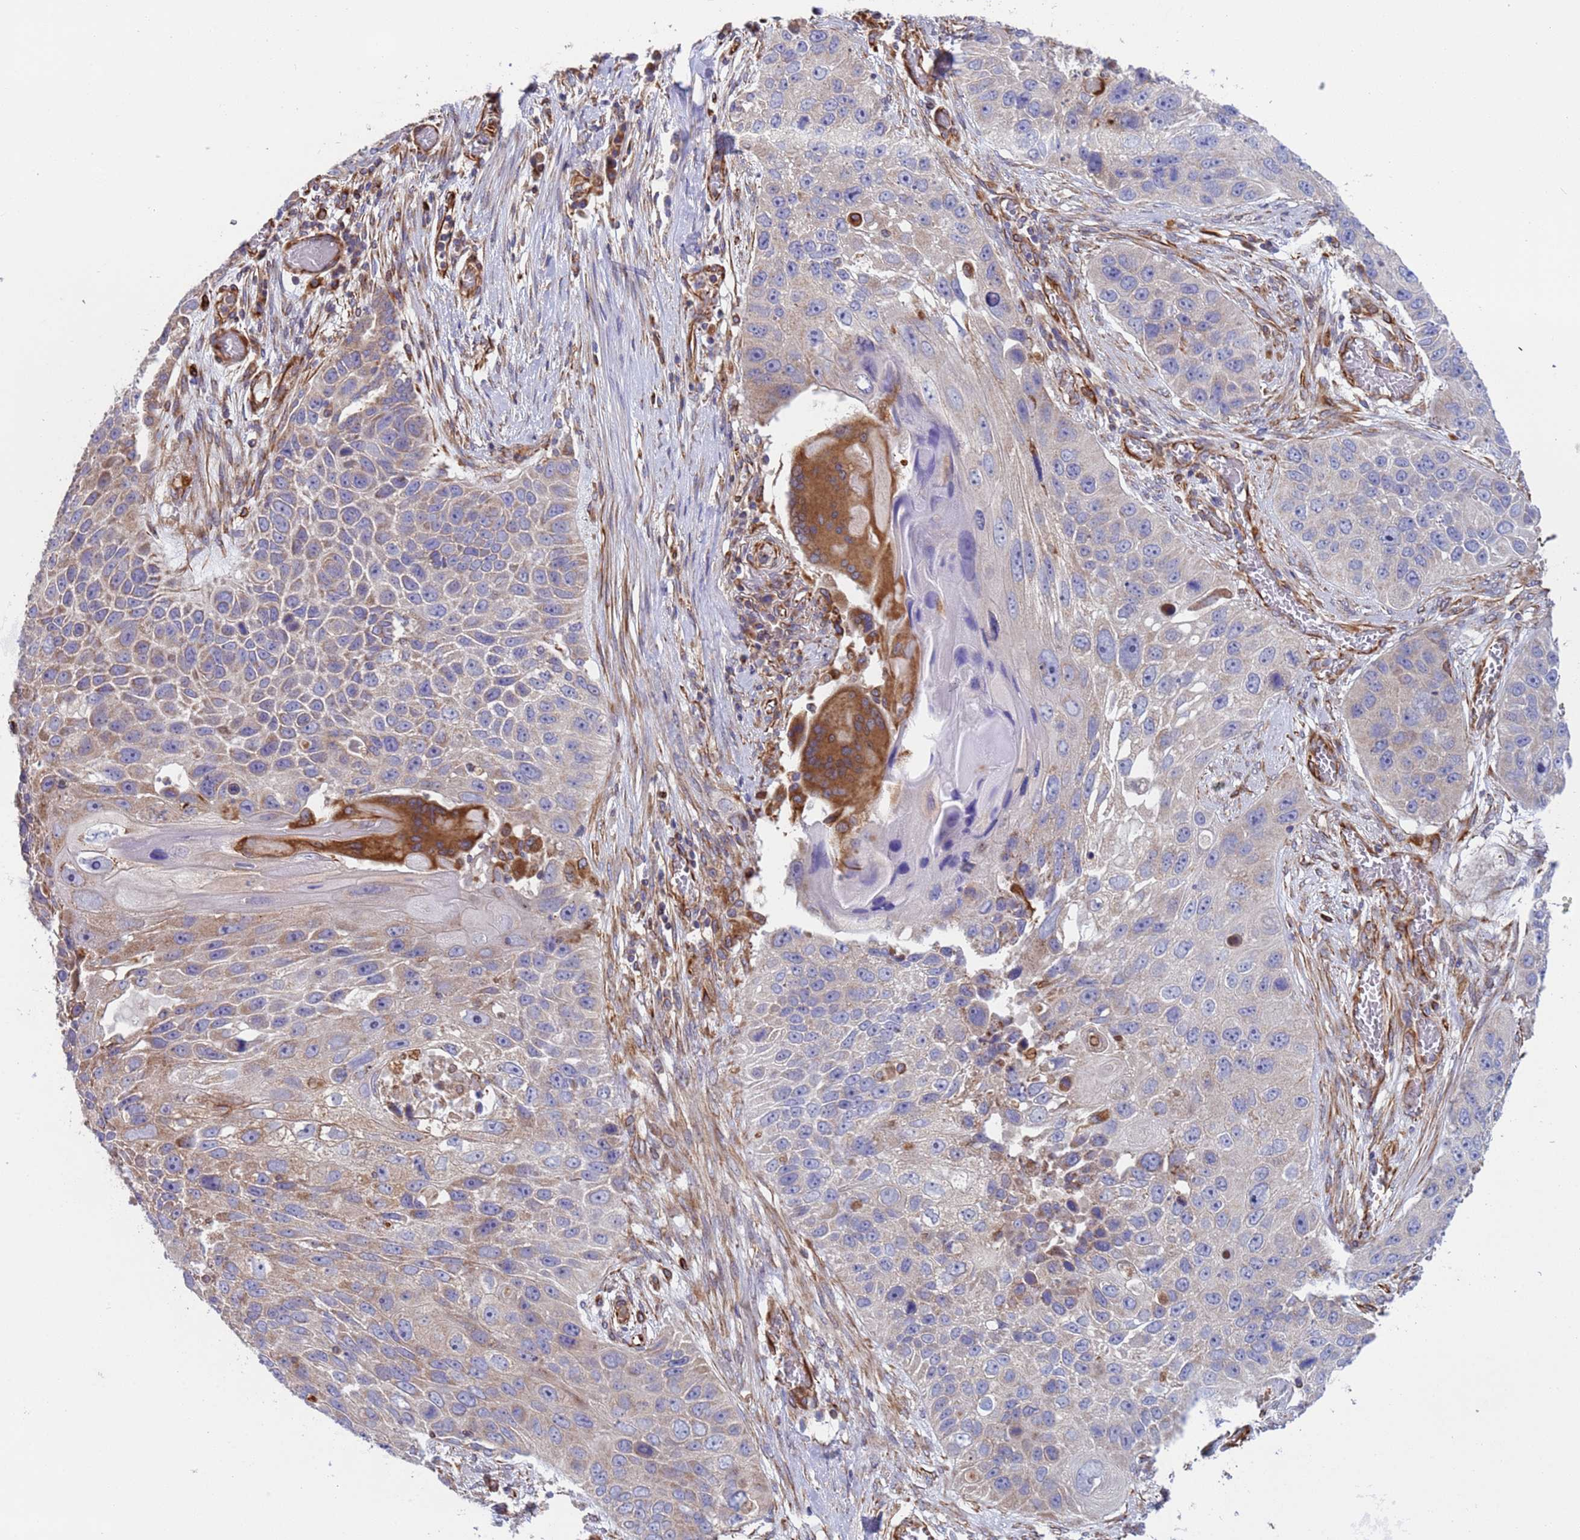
{"staining": {"intensity": "moderate", "quantity": "<25%", "location": "cytoplasmic/membranous"}, "tissue": "lung cancer", "cell_type": "Tumor cells", "image_type": "cancer", "snomed": [{"axis": "morphology", "description": "Adenocarcinoma, NOS"}, {"axis": "topography", "description": "Lung"}], "caption": "Adenocarcinoma (lung) tissue displays moderate cytoplasmic/membranous expression in about <25% of tumor cells", "gene": "NUDT12", "patient": {"sex": "male", "age": 64}}